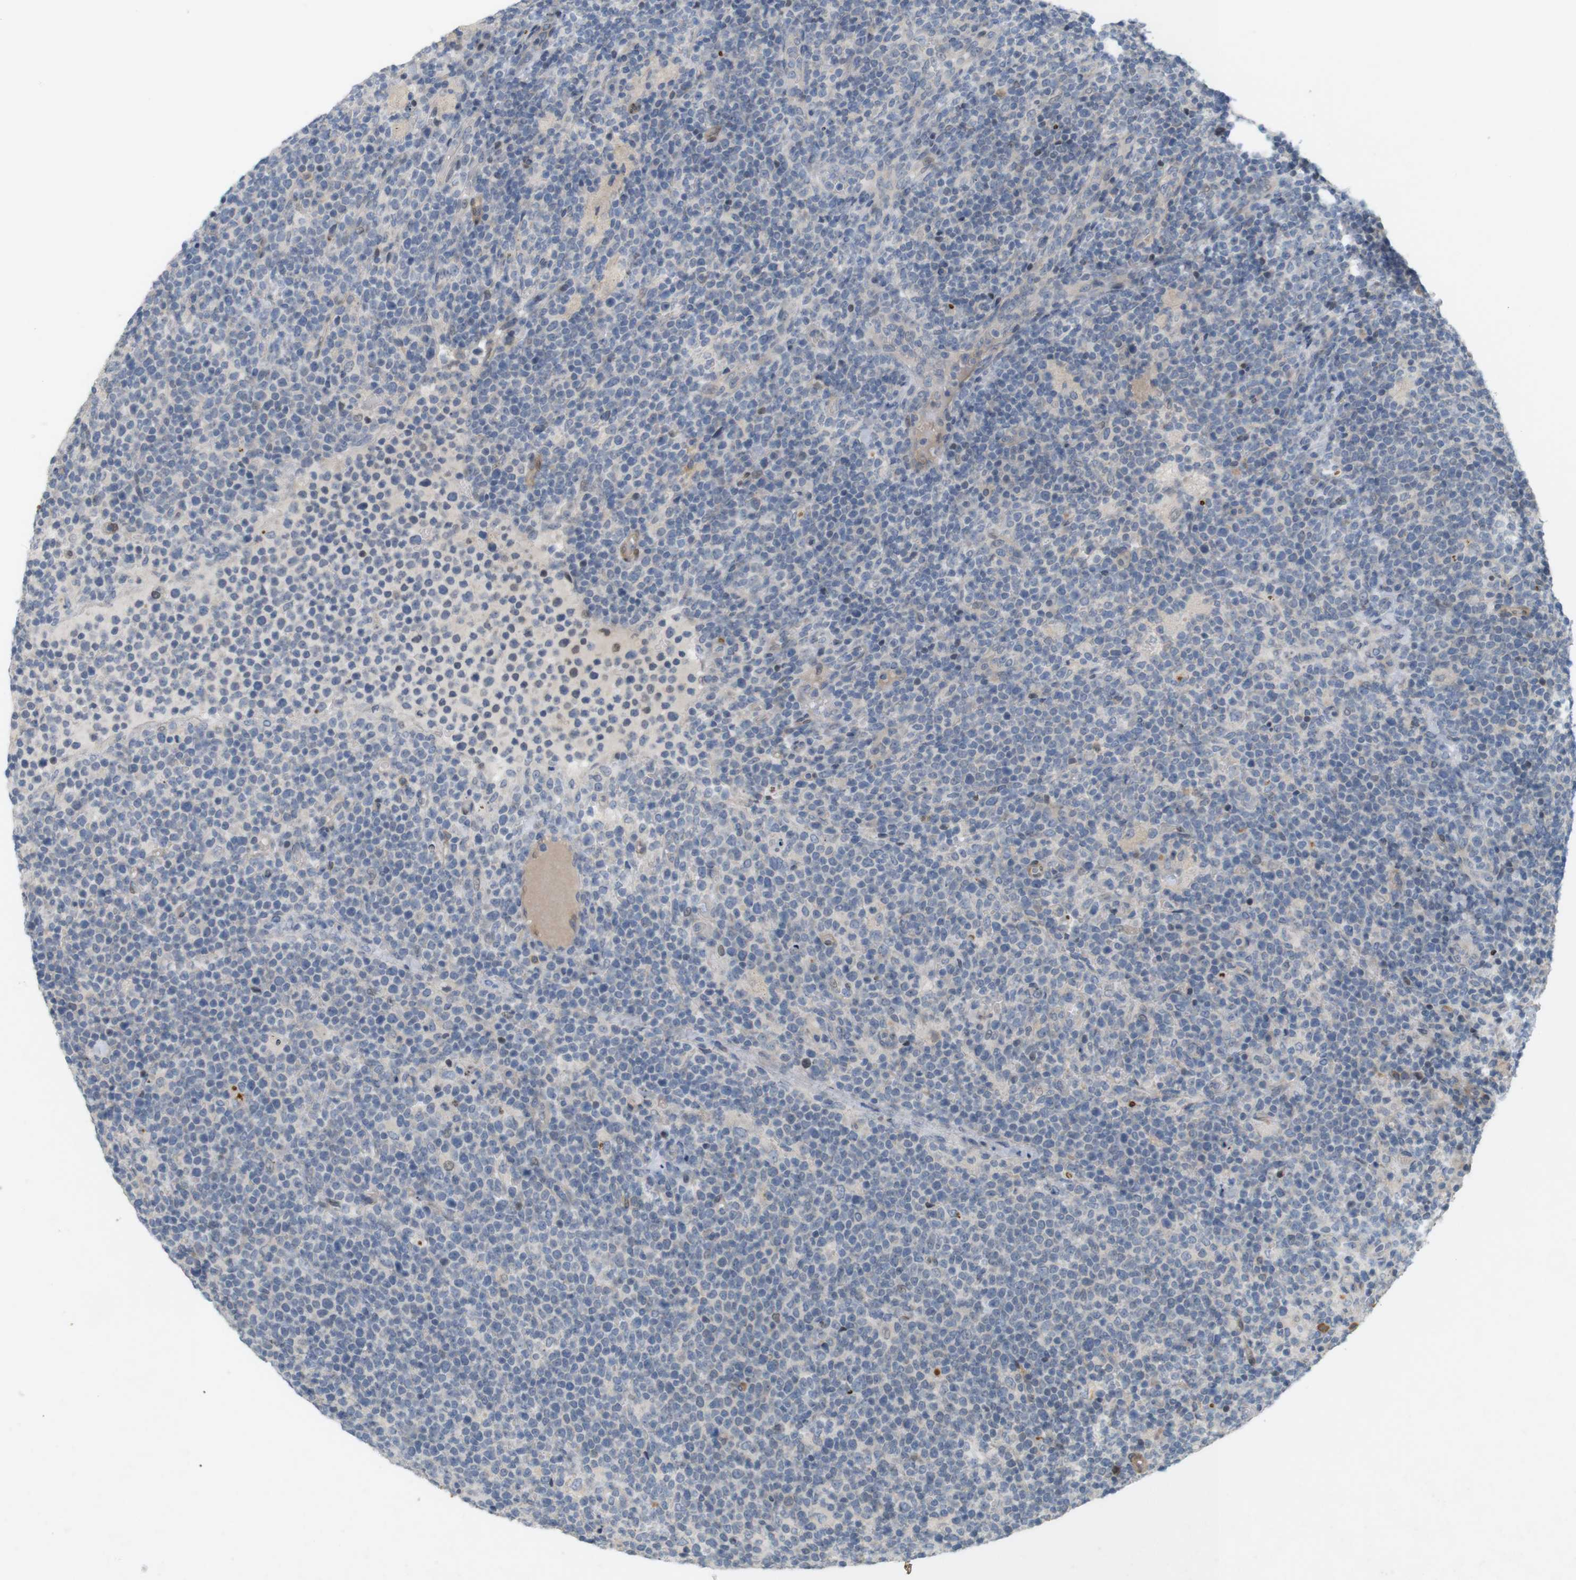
{"staining": {"intensity": "negative", "quantity": "none", "location": "none"}, "tissue": "lymphoma", "cell_type": "Tumor cells", "image_type": "cancer", "snomed": [{"axis": "morphology", "description": "Malignant lymphoma, non-Hodgkin's type, High grade"}, {"axis": "topography", "description": "Lymph node"}], "caption": "Immunohistochemistry (IHC) micrograph of neoplastic tissue: lymphoma stained with DAB (3,3'-diaminobenzidine) shows no significant protein positivity in tumor cells. (DAB IHC with hematoxylin counter stain).", "gene": "PPP1R14A", "patient": {"sex": "male", "age": 61}}